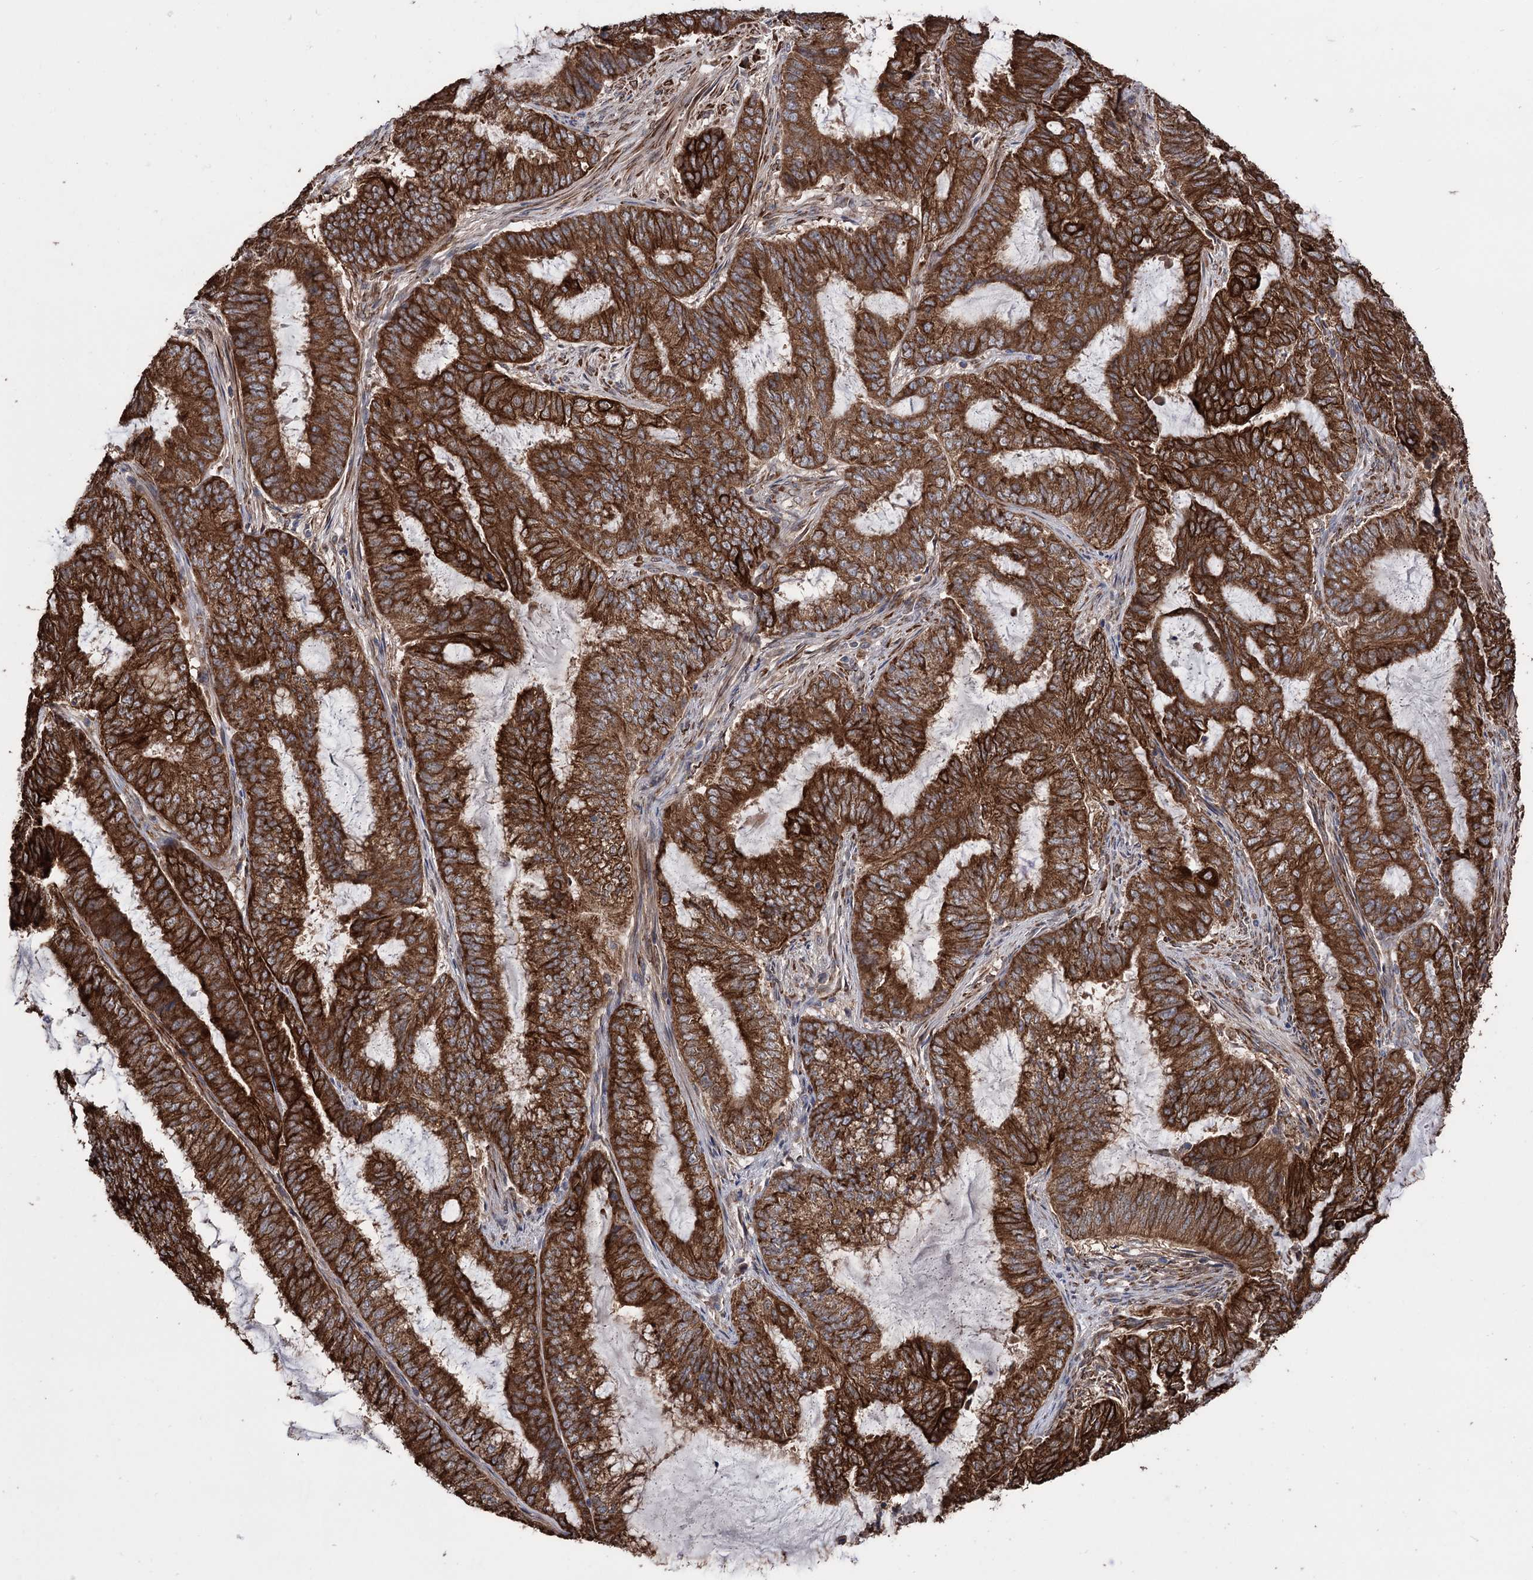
{"staining": {"intensity": "strong", "quantity": ">75%", "location": "cytoplasmic/membranous"}, "tissue": "endometrial cancer", "cell_type": "Tumor cells", "image_type": "cancer", "snomed": [{"axis": "morphology", "description": "Adenocarcinoma, NOS"}, {"axis": "topography", "description": "Endometrium"}], "caption": "A micrograph of human endometrial cancer stained for a protein displays strong cytoplasmic/membranous brown staining in tumor cells.", "gene": "CDAN1", "patient": {"sex": "female", "age": 51}}